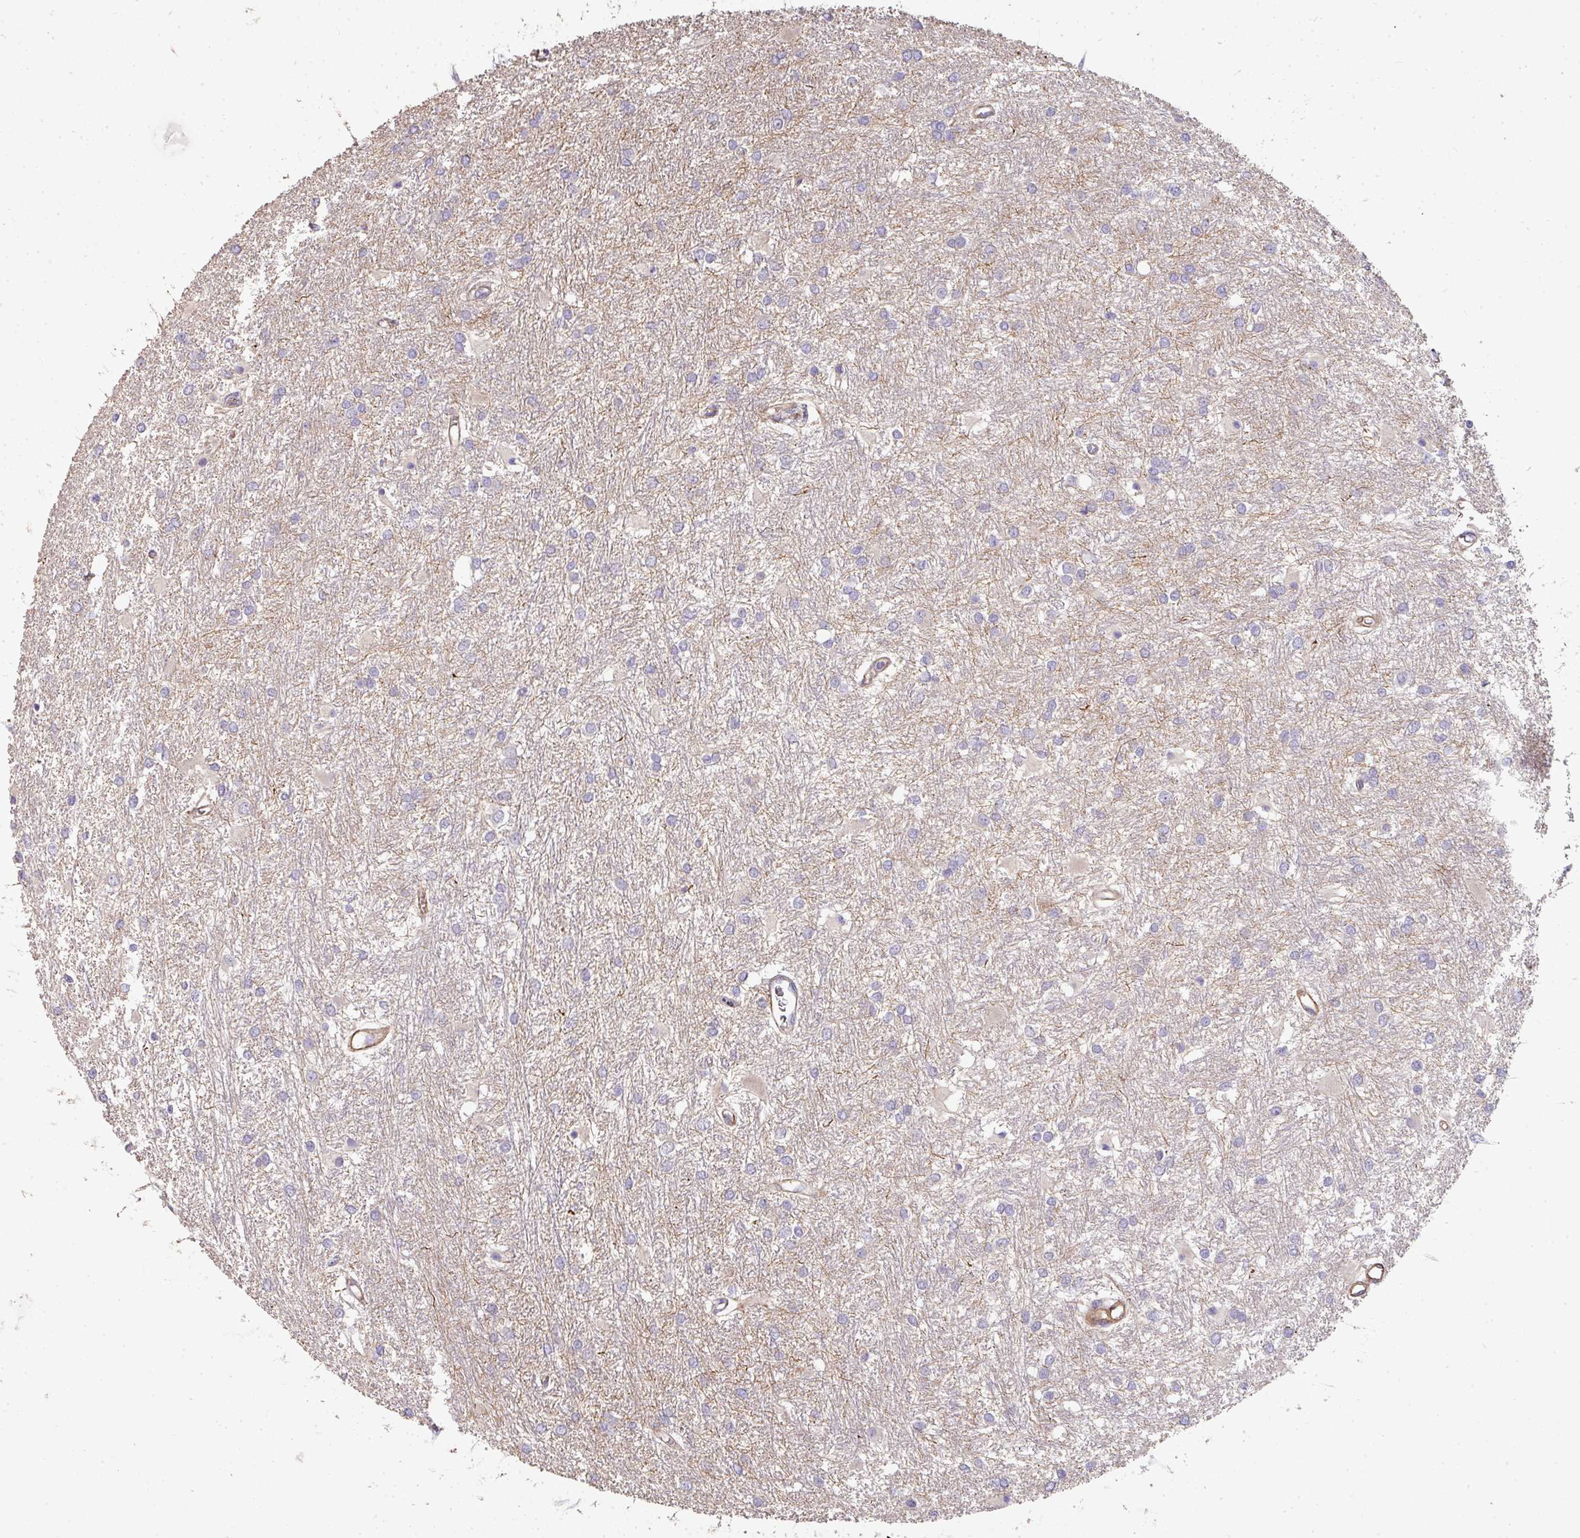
{"staining": {"intensity": "negative", "quantity": "none", "location": "none"}, "tissue": "glioma", "cell_type": "Tumor cells", "image_type": "cancer", "snomed": [{"axis": "morphology", "description": "Glioma, malignant, High grade"}, {"axis": "topography", "description": "Brain"}], "caption": "A high-resolution photomicrograph shows immunohistochemistry (IHC) staining of high-grade glioma (malignant), which exhibits no significant expression in tumor cells. The staining is performed using DAB (3,3'-diaminobenzidine) brown chromogen with nuclei counter-stained in using hematoxylin.", "gene": "PCDH1", "patient": {"sex": "female", "age": 50}}